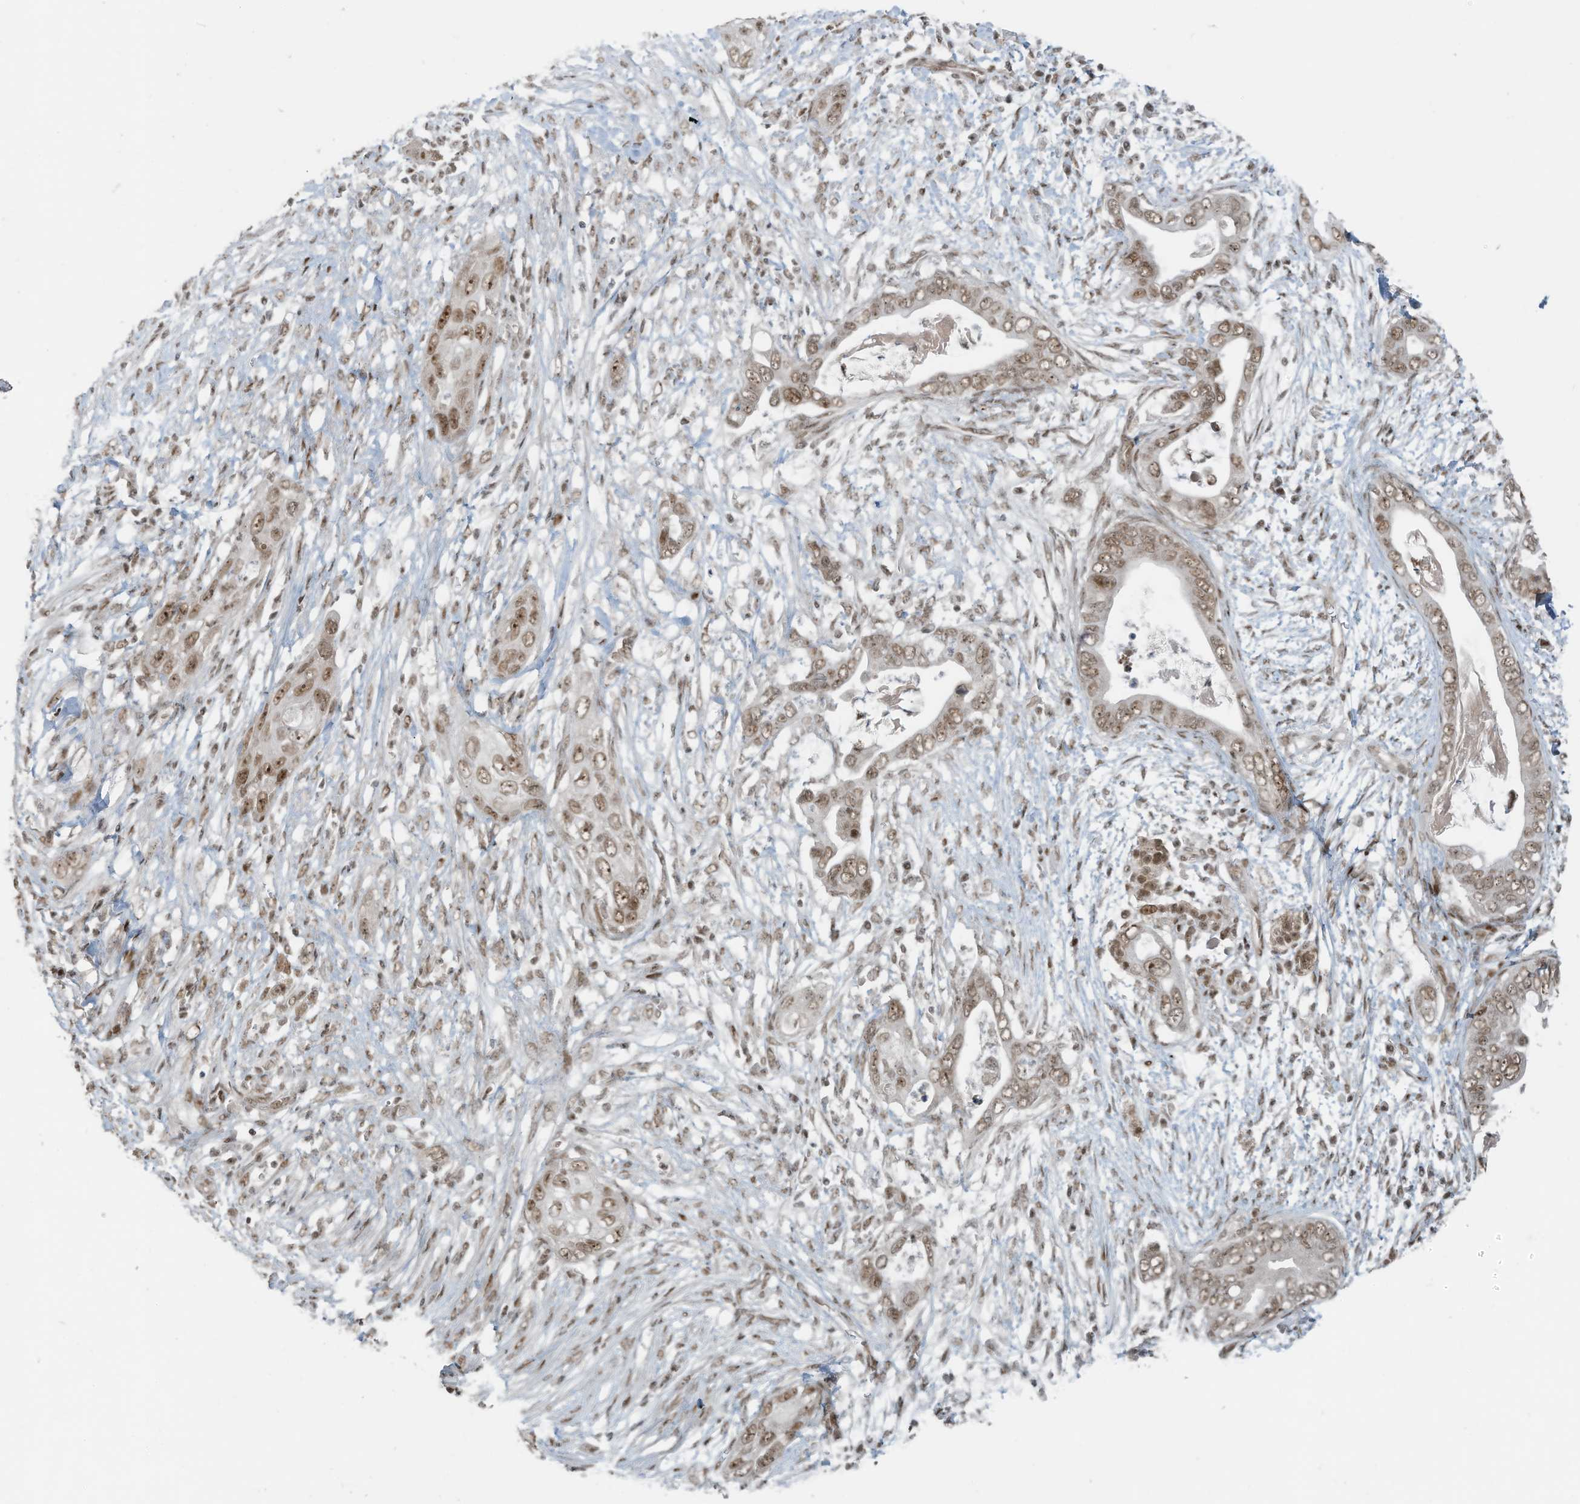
{"staining": {"intensity": "moderate", "quantity": ">75%", "location": "nuclear"}, "tissue": "pancreatic cancer", "cell_type": "Tumor cells", "image_type": "cancer", "snomed": [{"axis": "morphology", "description": "Adenocarcinoma, NOS"}, {"axis": "topography", "description": "Pancreas"}], "caption": "An IHC photomicrograph of tumor tissue is shown. Protein staining in brown labels moderate nuclear positivity in adenocarcinoma (pancreatic) within tumor cells. The protein is stained brown, and the nuclei are stained in blue (DAB (3,3'-diaminobenzidine) IHC with brightfield microscopy, high magnification).", "gene": "PCNP", "patient": {"sex": "male", "age": 75}}